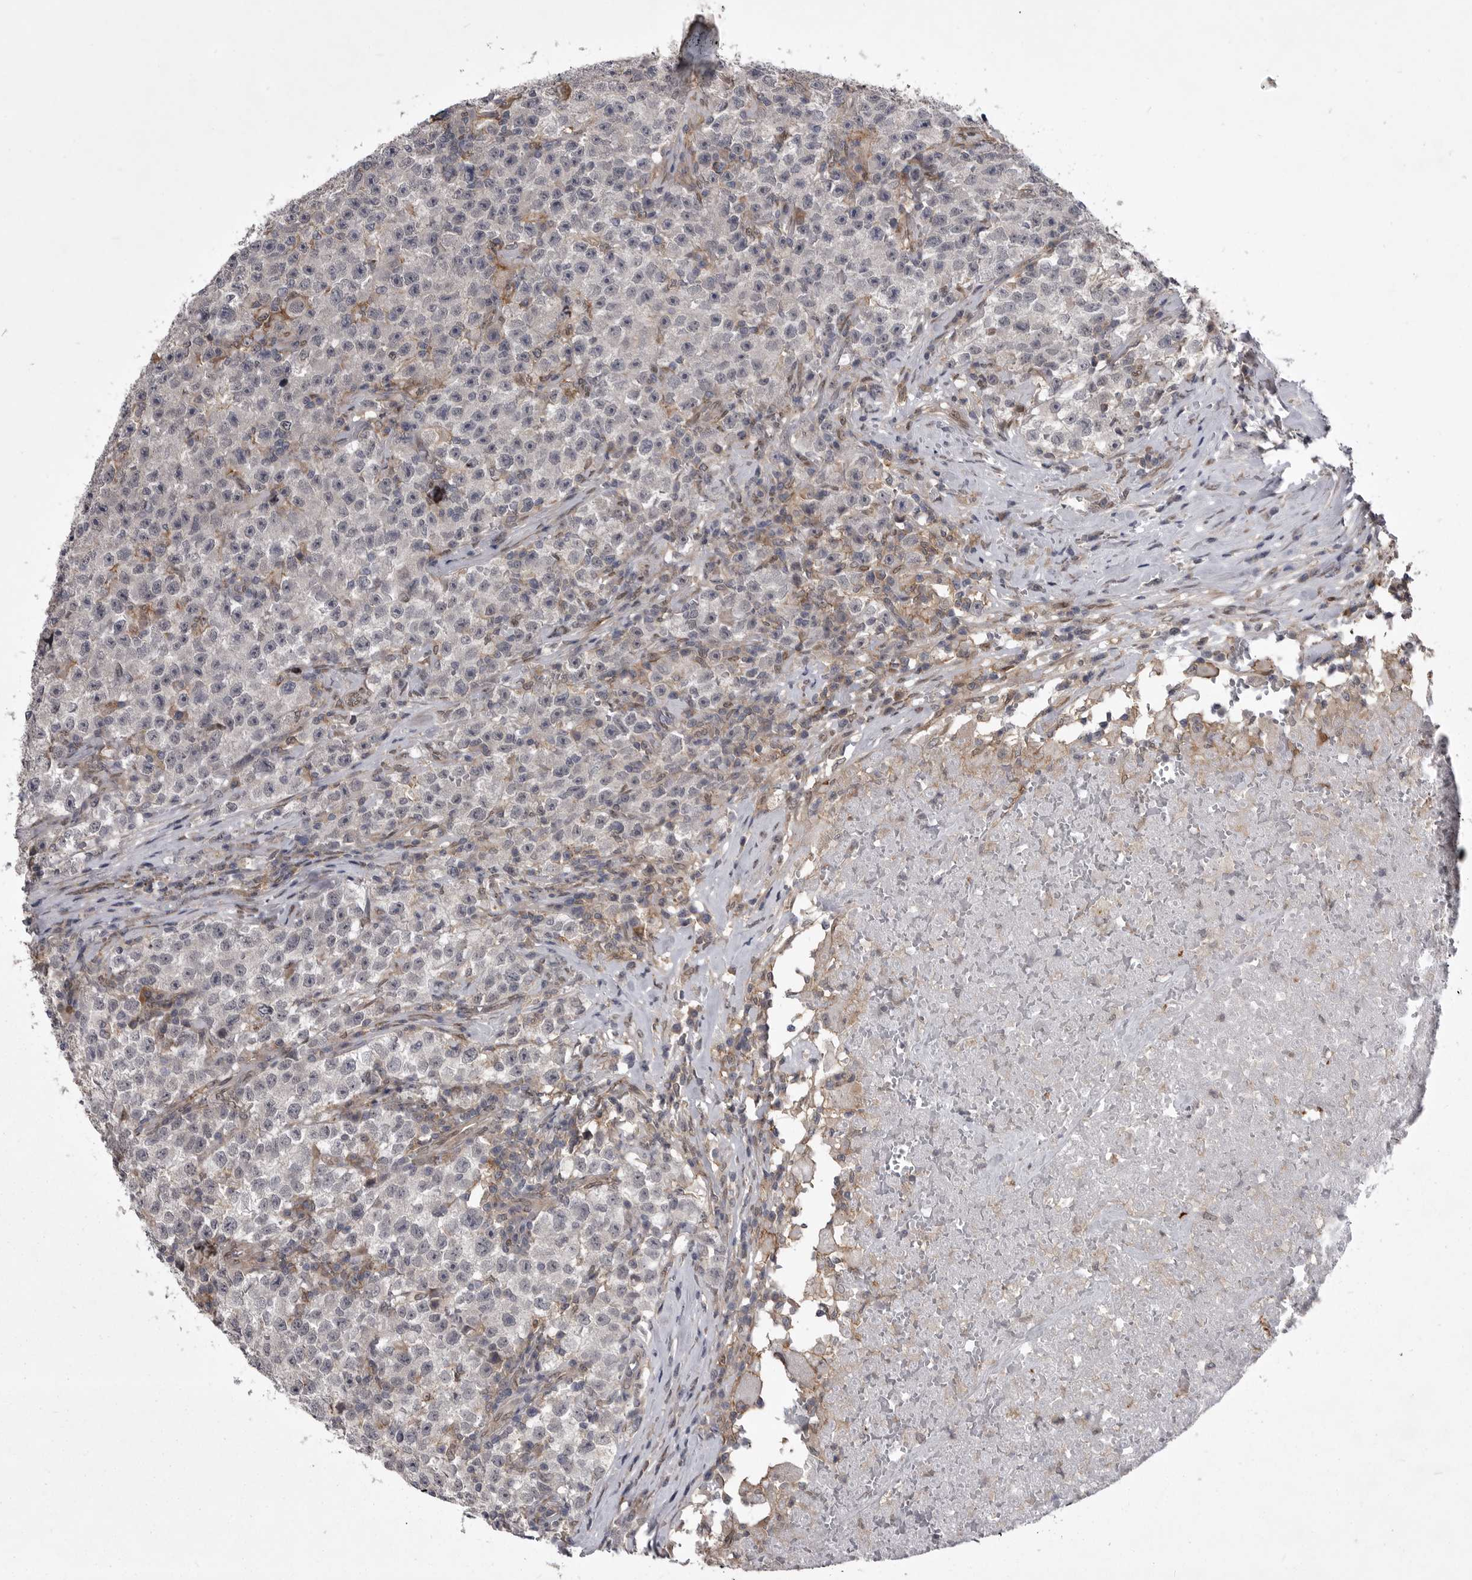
{"staining": {"intensity": "negative", "quantity": "none", "location": "none"}, "tissue": "testis cancer", "cell_type": "Tumor cells", "image_type": "cancer", "snomed": [{"axis": "morphology", "description": "Seminoma, NOS"}, {"axis": "topography", "description": "Testis"}], "caption": "A high-resolution micrograph shows immunohistochemistry staining of testis cancer, which displays no significant expression in tumor cells. The staining was performed using DAB to visualize the protein expression in brown, while the nuclei were stained in blue with hematoxylin (Magnification: 20x).", "gene": "ABL1", "patient": {"sex": "male", "age": 22}}